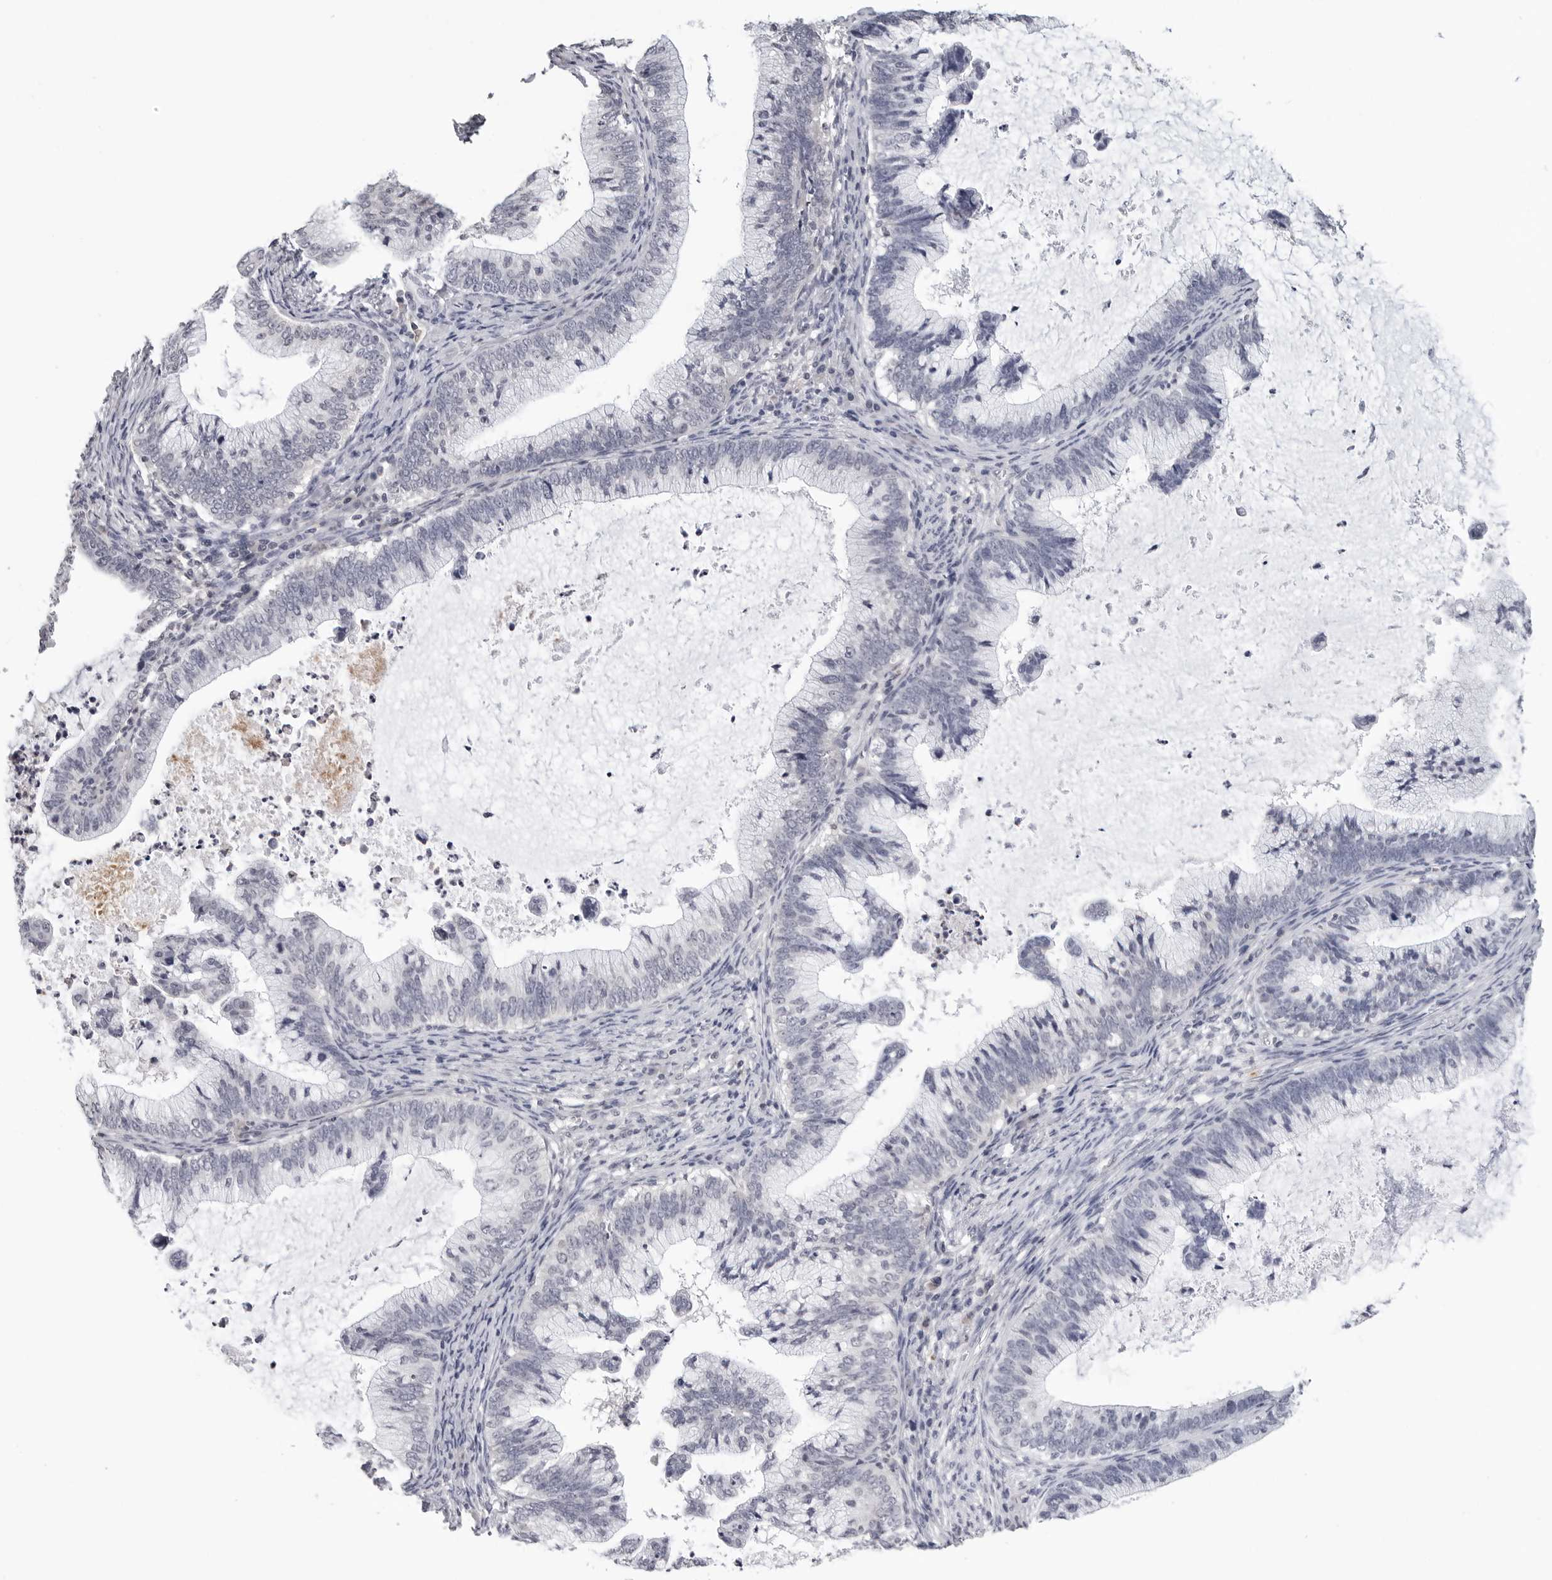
{"staining": {"intensity": "negative", "quantity": "none", "location": "none"}, "tissue": "cervical cancer", "cell_type": "Tumor cells", "image_type": "cancer", "snomed": [{"axis": "morphology", "description": "Adenocarcinoma, NOS"}, {"axis": "topography", "description": "Cervix"}], "caption": "Immunohistochemical staining of adenocarcinoma (cervical) demonstrates no significant positivity in tumor cells.", "gene": "TRMT13", "patient": {"sex": "female", "age": 36}}